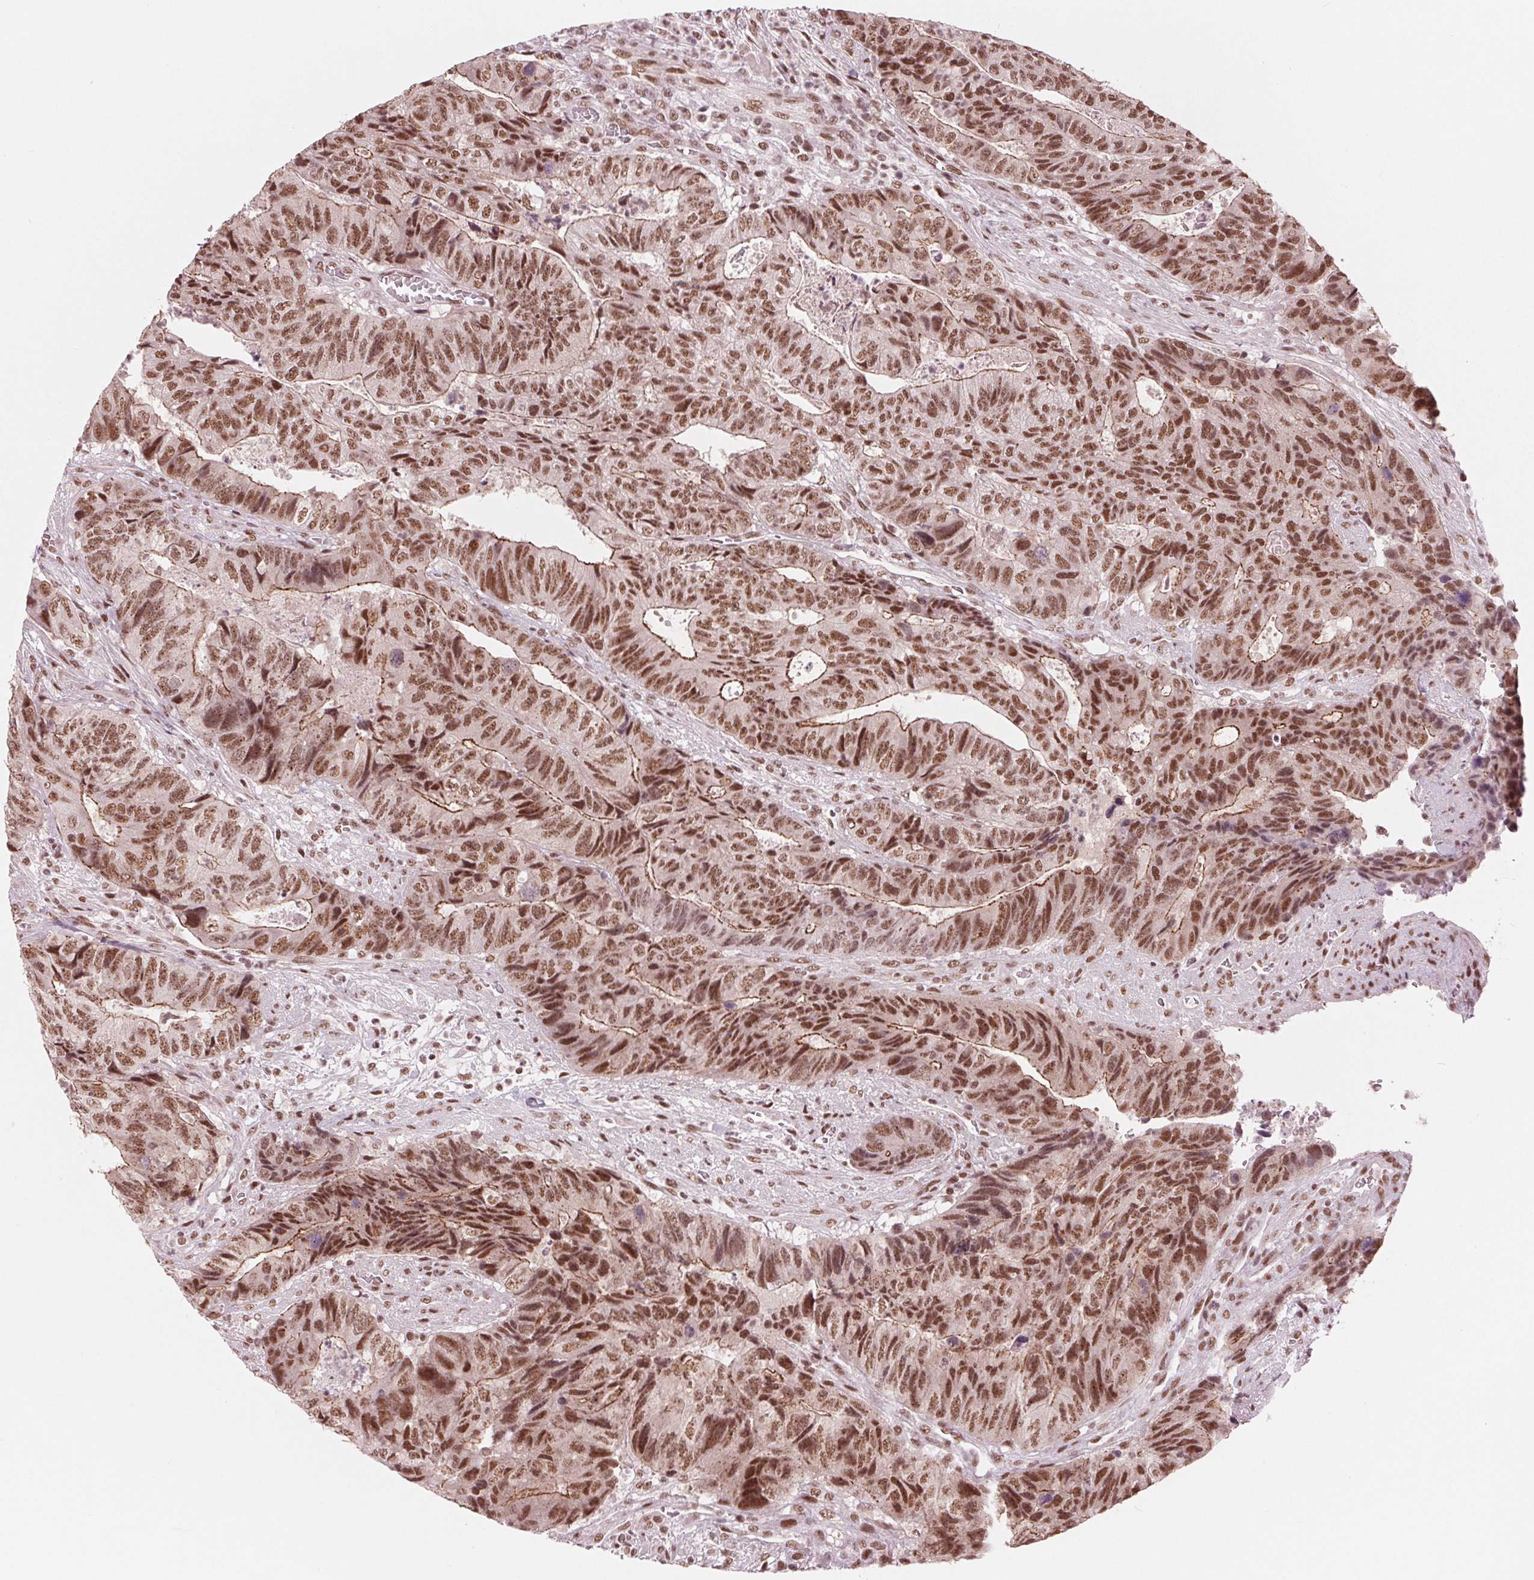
{"staining": {"intensity": "moderate", "quantity": ">75%", "location": "cytoplasmic/membranous,nuclear"}, "tissue": "colorectal cancer", "cell_type": "Tumor cells", "image_type": "cancer", "snomed": [{"axis": "morphology", "description": "Normal tissue, NOS"}, {"axis": "morphology", "description": "Adenocarcinoma, NOS"}, {"axis": "topography", "description": "Colon"}], "caption": "Moderate cytoplasmic/membranous and nuclear protein positivity is seen in about >75% of tumor cells in colorectal cancer (adenocarcinoma). The staining is performed using DAB (3,3'-diaminobenzidine) brown chromogen to label protein expression. The nuclei are counter-stained blue using hematoxylin.", "gene": "LSM2", "patient": {"sex": "female", "age": 48}}